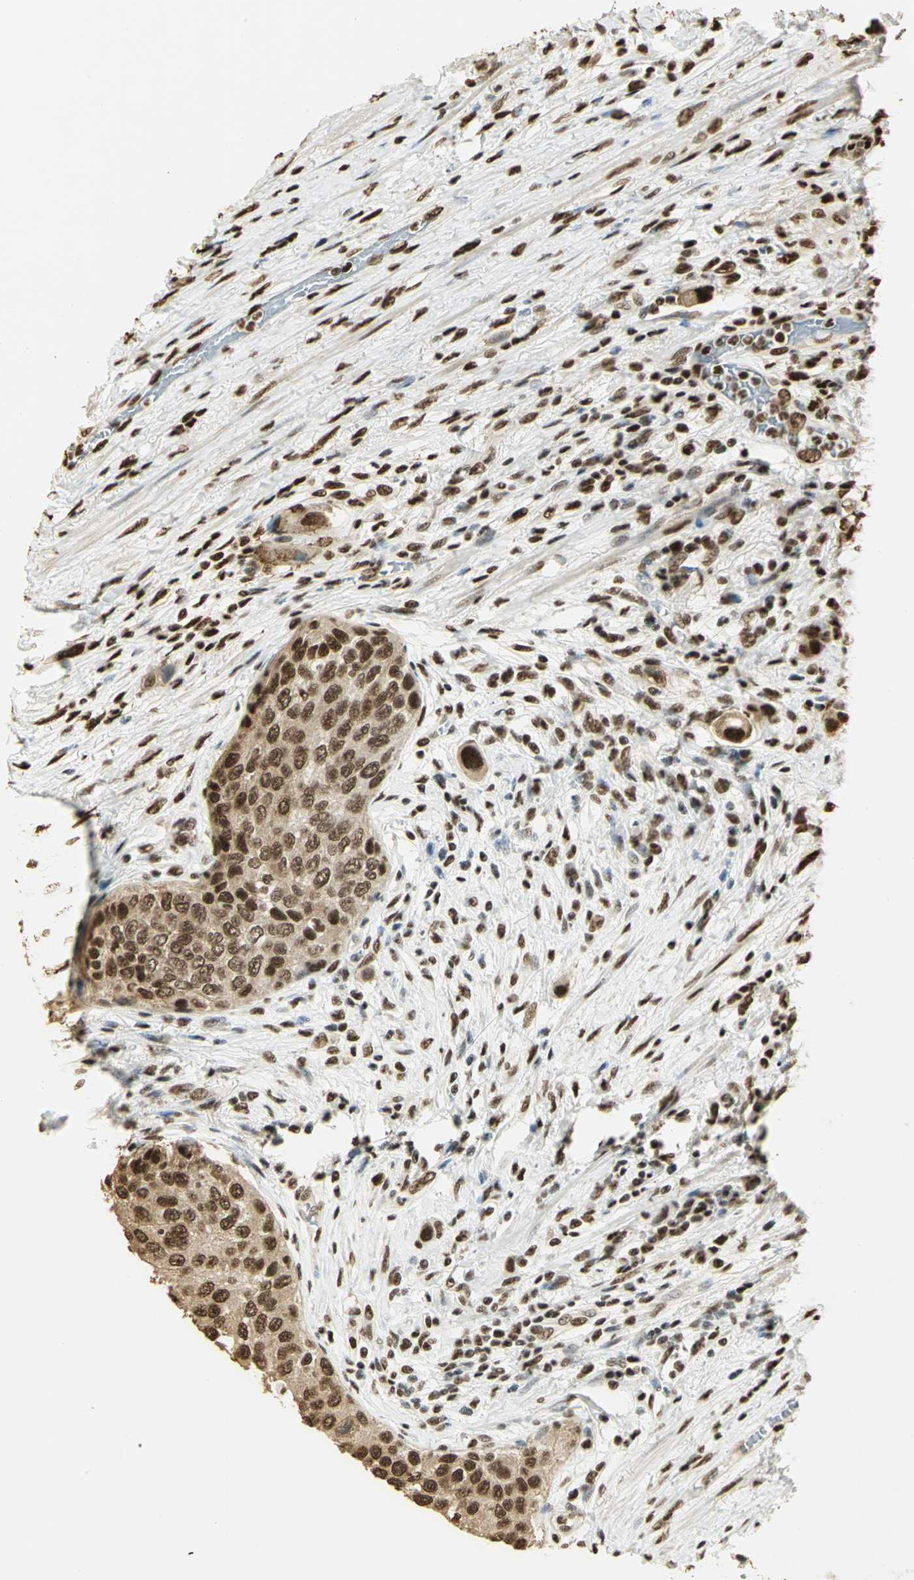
{"staining": {"intensity": "strong", "quantity": ">75%", "location": "cytoplasmic/membranous,nuclear"}, "tissue": "urothelial cancer", "cell_type": "Tumor cells", "image_type": "cancer", "snomed": [{"axis": "morphology", "description": "Urothelial carcinoma, High grade"}, {"axis": "topography", "description": "Urinary bladder"}], "caption": "Strong cytoplasmic/membranous and nuclear expression for a protein is present in about >75% of tumor cells of urothelial cancer using immunohistochemistry (IHC).", "gene": "SET", "patient": {"sex": "female", "age": 56}}